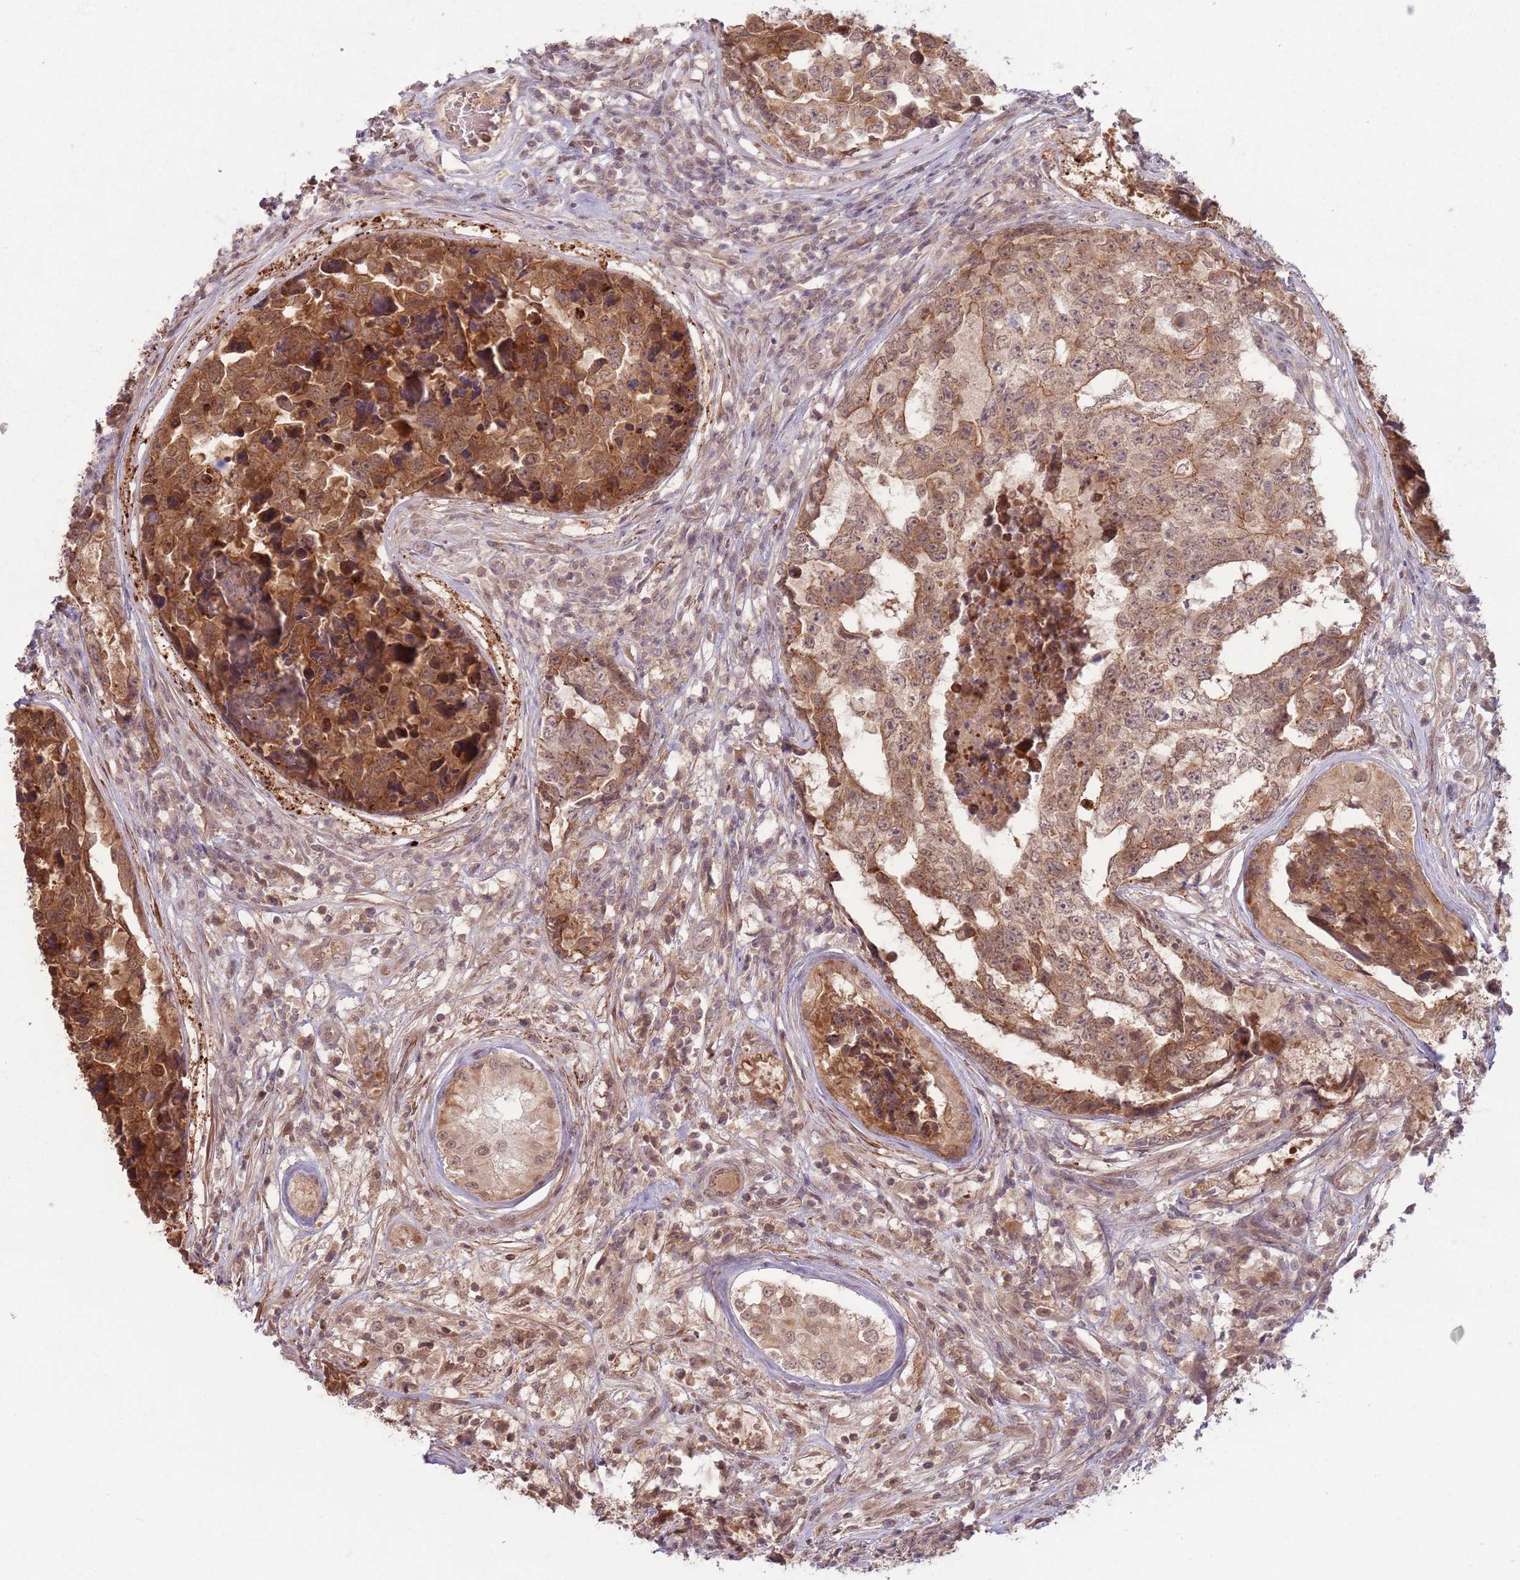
{"staining": {"intensity": "moderate", "quantity": ">75%", "location": "cytoplasmic/membranous"}, "tissue": "testis cancer", "cell_type": "Tumor cells", "image_type": "cancer", "snomed": [{"axis": "morphology", "description": "Carcinoma, Embryonal, NOS"}, {"axis": "topography", "description": "Testis"}], "caption": "Immunohistochemistry (DAB (3,3'-diaminobenzidine)) staining of testis embryonal carcinoma shows moderate cytoplasmic/membranous protein staining in approximately >75% of tumor cells.", "gene": "CCDC154", "patient": {"sex": "male", "age": 25}}